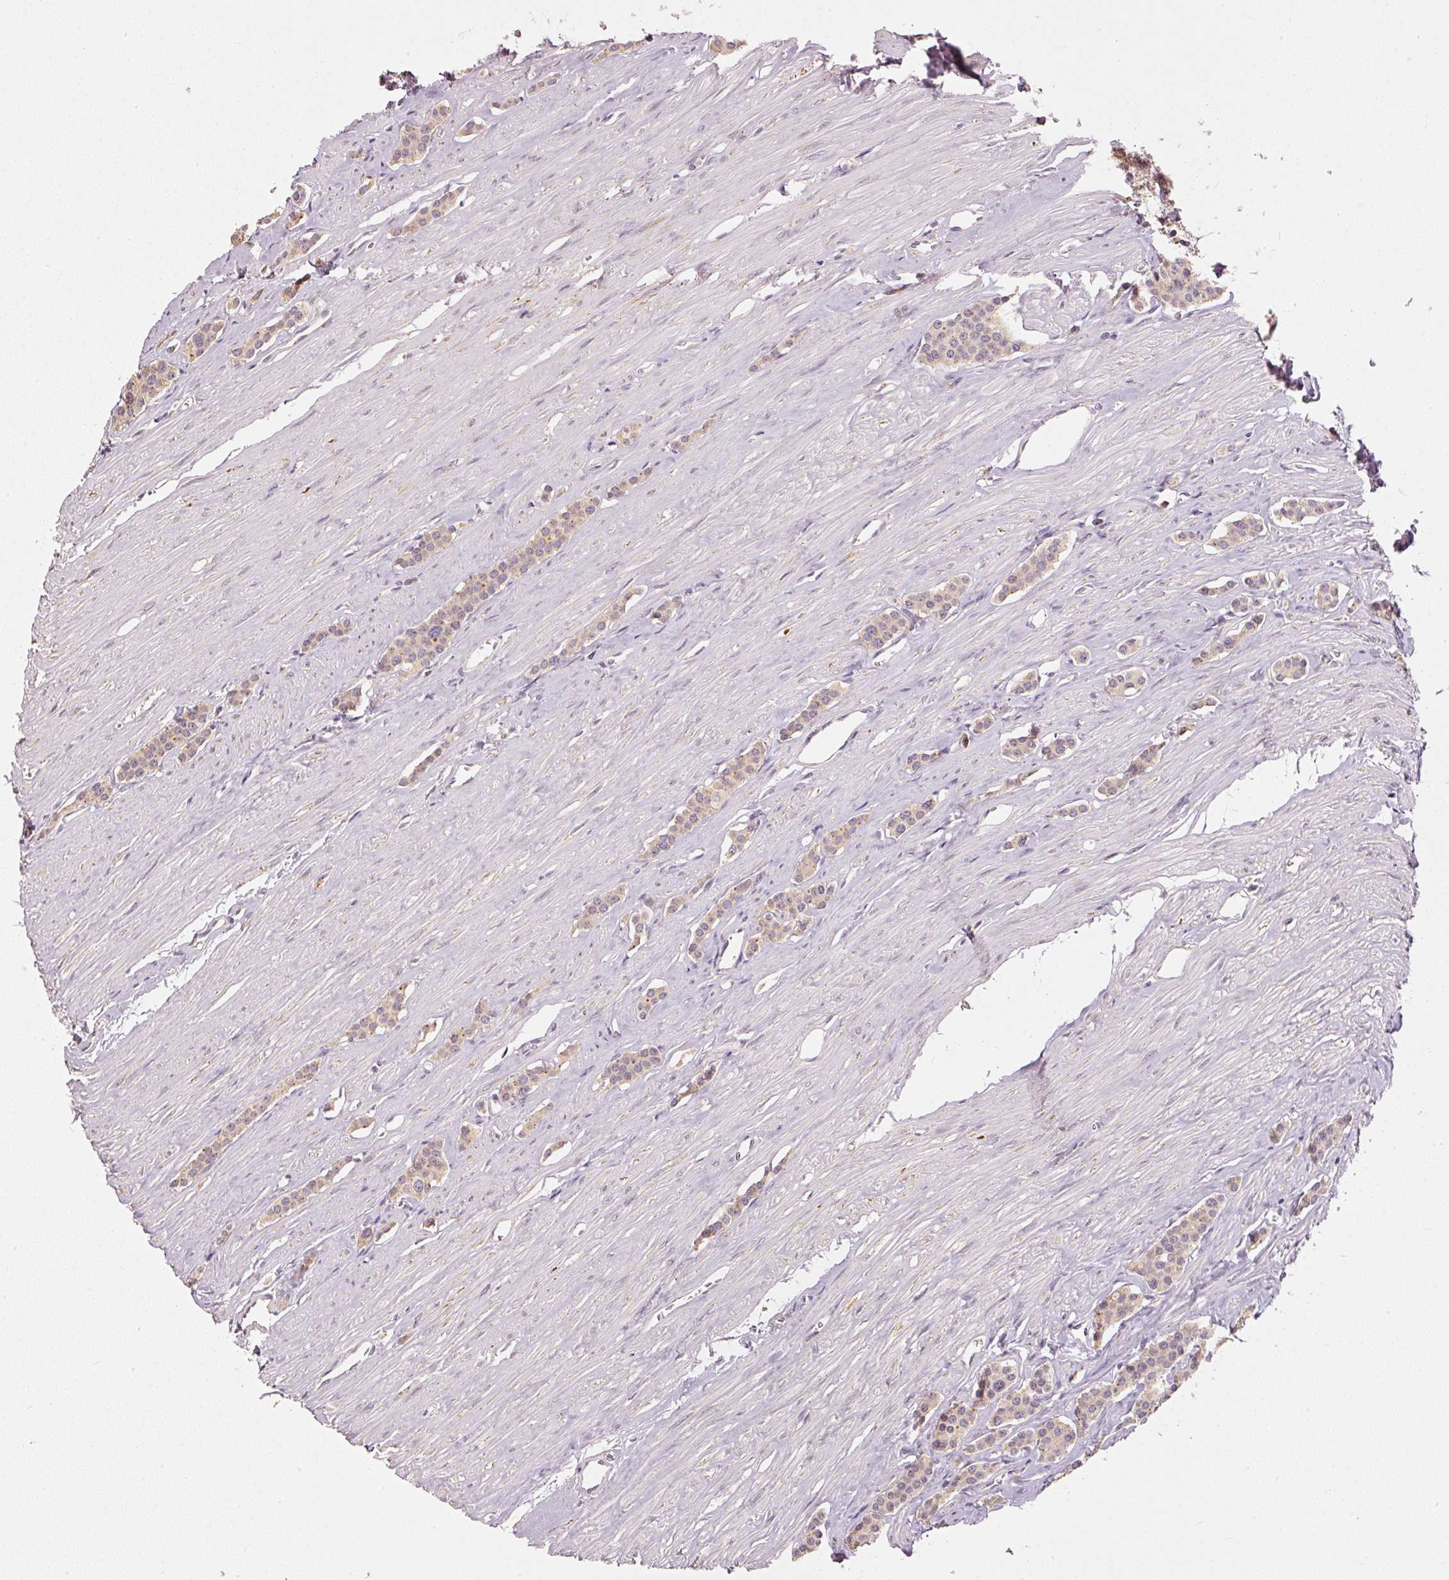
{"staining": {"intensity": "weak", "quantity": "25%-75%", "location": "cytoplasmic/membranous"}, "tissue": "carcinoid", "cell_type": "Tumor cells", "image_type": "cancer", "snomed": [{"axis": "morphology", "description": "Carcinoid, malignant, NOS"}, {"axis": "topography", "description": "Small intestine"}], "caption": "Brown immunohistochemical staining in malignant carcinoid exhibits weak cytoplasmic/membranous expression in about 25%-75% of tumor cells. The staining was performed using DAB to visualize the protein expression in brown, while the nuclei were stained in blue with hematoxylin (Magnification: 20x).", "gene": "MTHFD1L", "patient": {"sex": "male", "age": 60}}